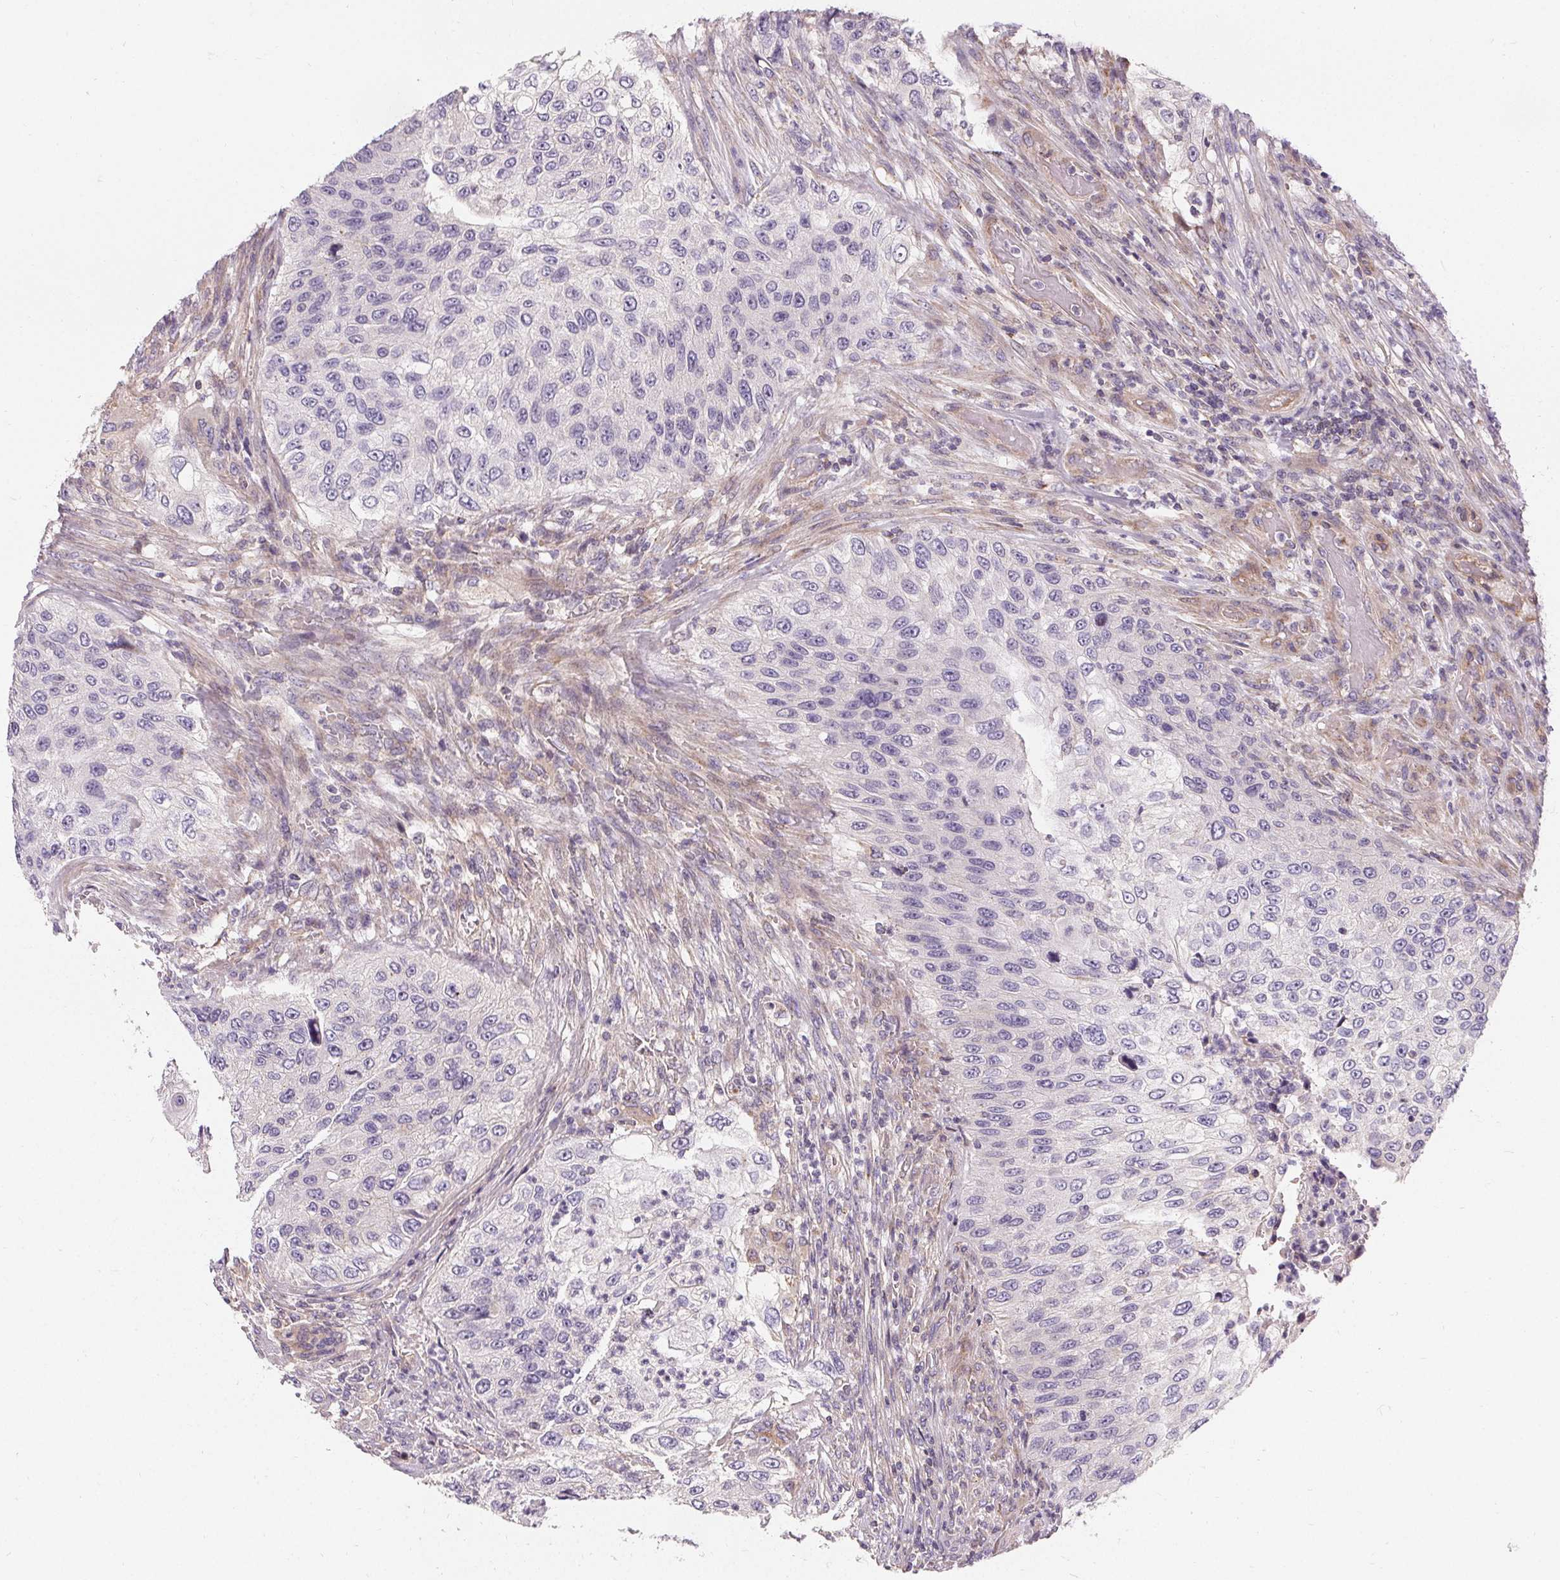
{"staining": {"intensity": "negative", "quantity": "none", "location": "none"}, "tissue": "urothelial cancer", "cell_type": "Tumor cells", "image_type": "cancer", "snomed": [{"axis": "morphology", "description": "Urothelial carcinoma, High grade"}, {"axis": "topography", "description": "Urinary bladder"}], "caption": "Urothelial cancer was stained to show a protein in brown. There is no significant staining in tumor cells.", "gene": "APLP1", "patient": {"sex": "female", "age": 60}}